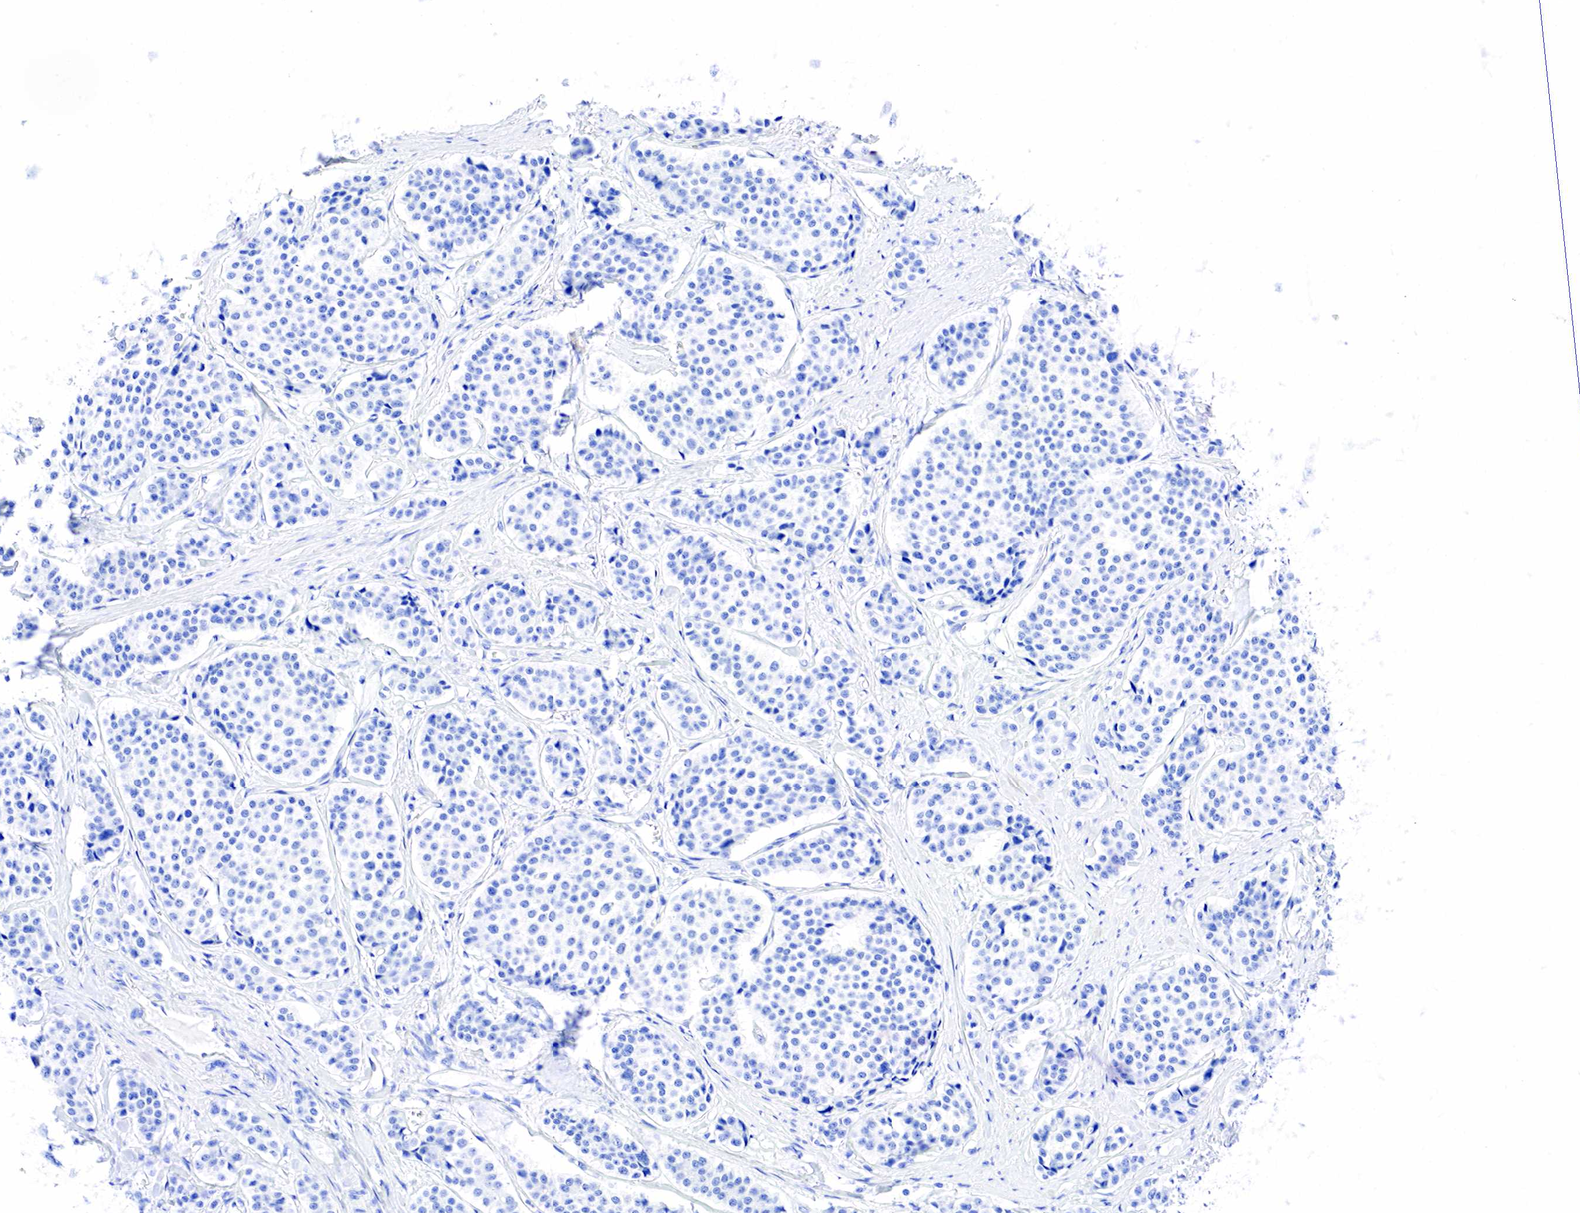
{"staining": {"intensity": "negative", "quantity": "none", "location": "none"}, "tissue": "carcinoid", "cell_type": "Tumor cells", "image_type": "cancer", "snomed": [{"axis": "morphology", "description": "Carcinoid, malignant, NOS"}, {"axis": "topography", "description": "Small intestine"}], "caption": "High magnification brightfield microscopy of malignant carcinoid stained with DAB (3,3'-diaminobenzidine) (brown) and counterstained with hematoxylin (blue): tumor cells show no significant expression.", "gene": "ESR1", "patient": {"sex": "male", "age": 60}}